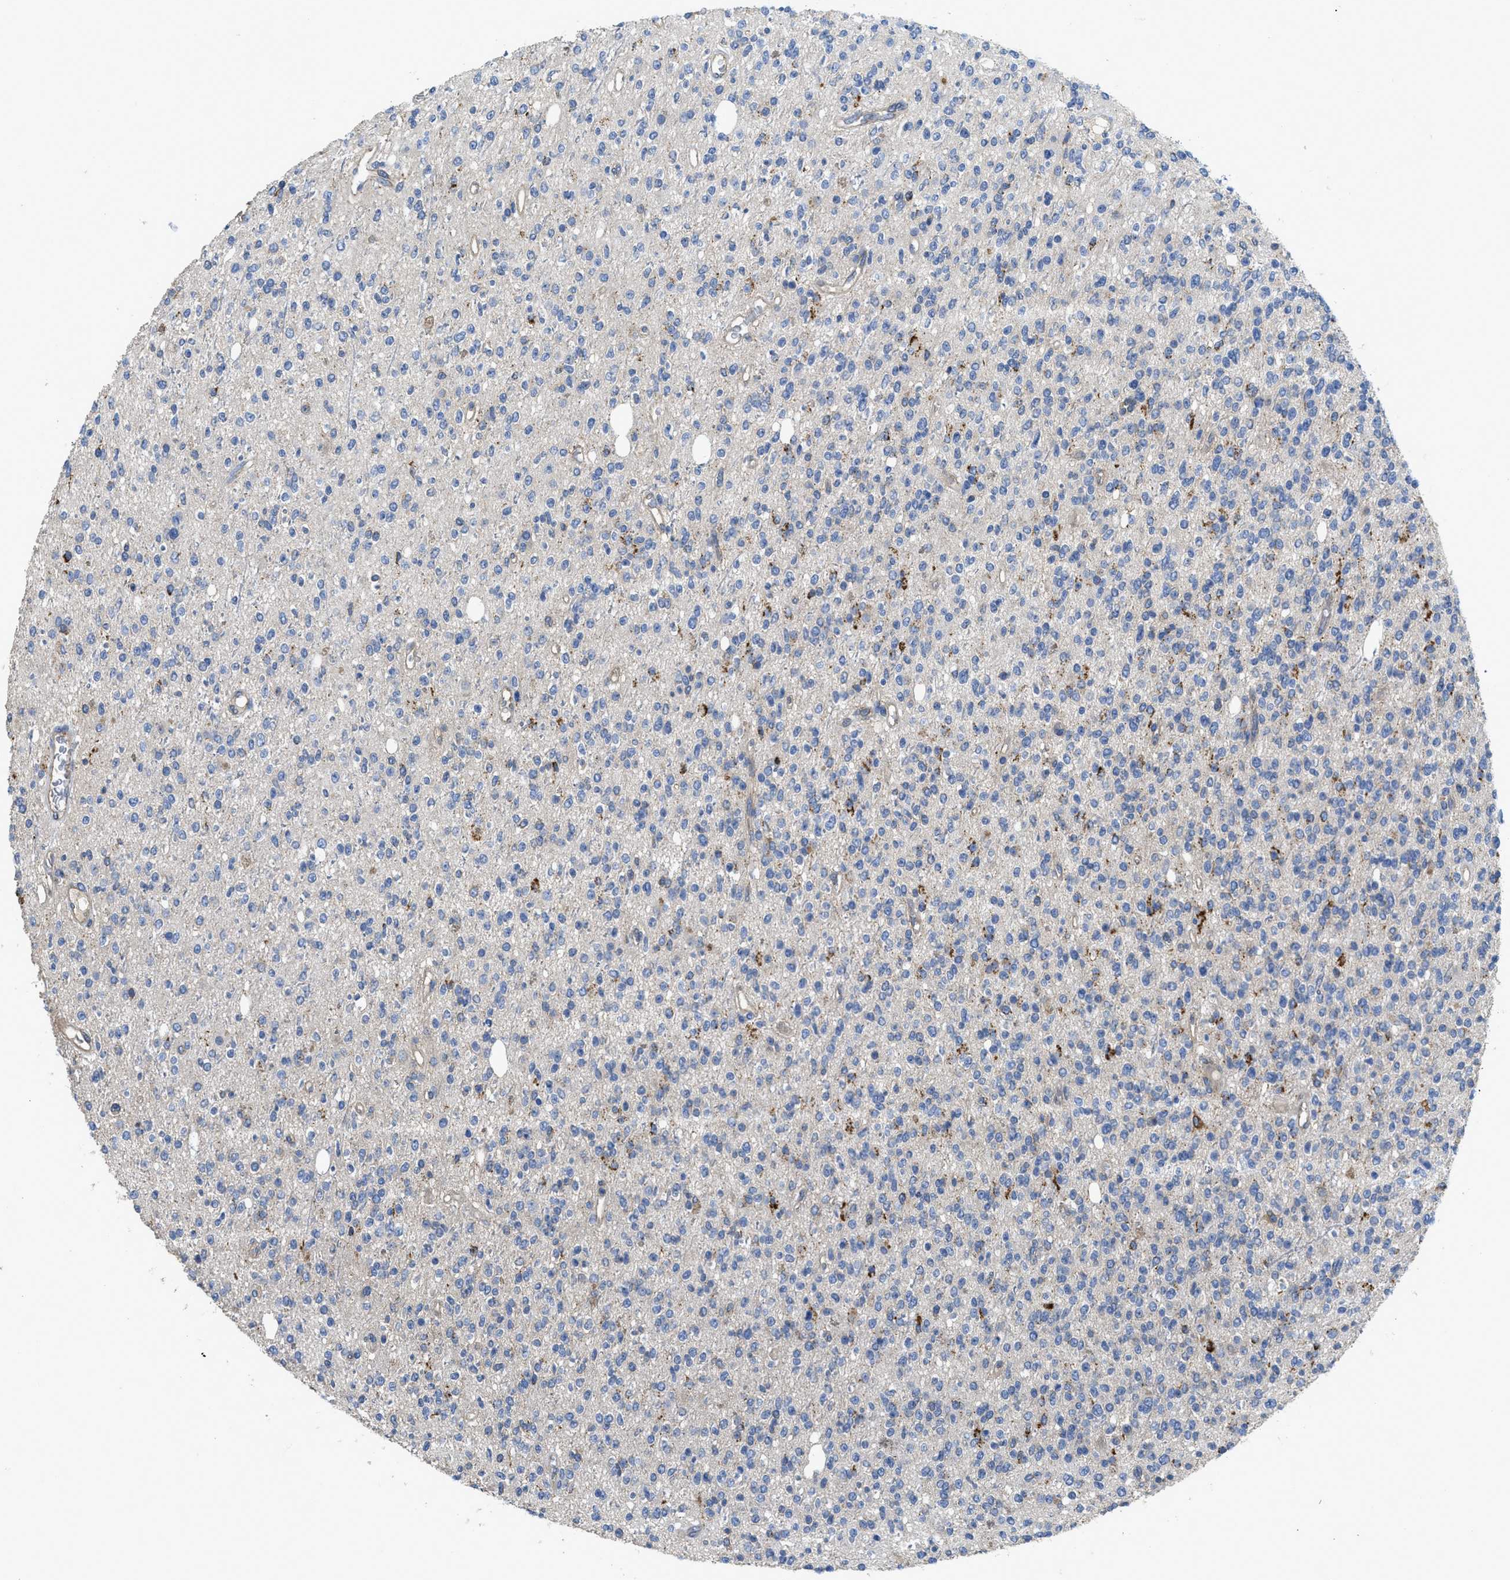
{"staining": {"intensity": "moderate", "quantity": "<25%", "location": "cytoplasmic/membranous"}, "tissue": "glioma", "cell_type": "Tumor cells", "image_type": "cancer", "snomed": [{"axis": "morphology", "description": "Glioma, malignant, High grade"}, {"axis": "topography", "description": "Brain"}], "caption": "Glioma stained with IHC demonstrates moderate cytoplasmic/membranous expression in approximately <25% of tumor cells. The protein of interest is shown in brown color, while the nuclei are stained blue.", "gene": "CASP10", "patient": {"sex": "male", "age": 34}}